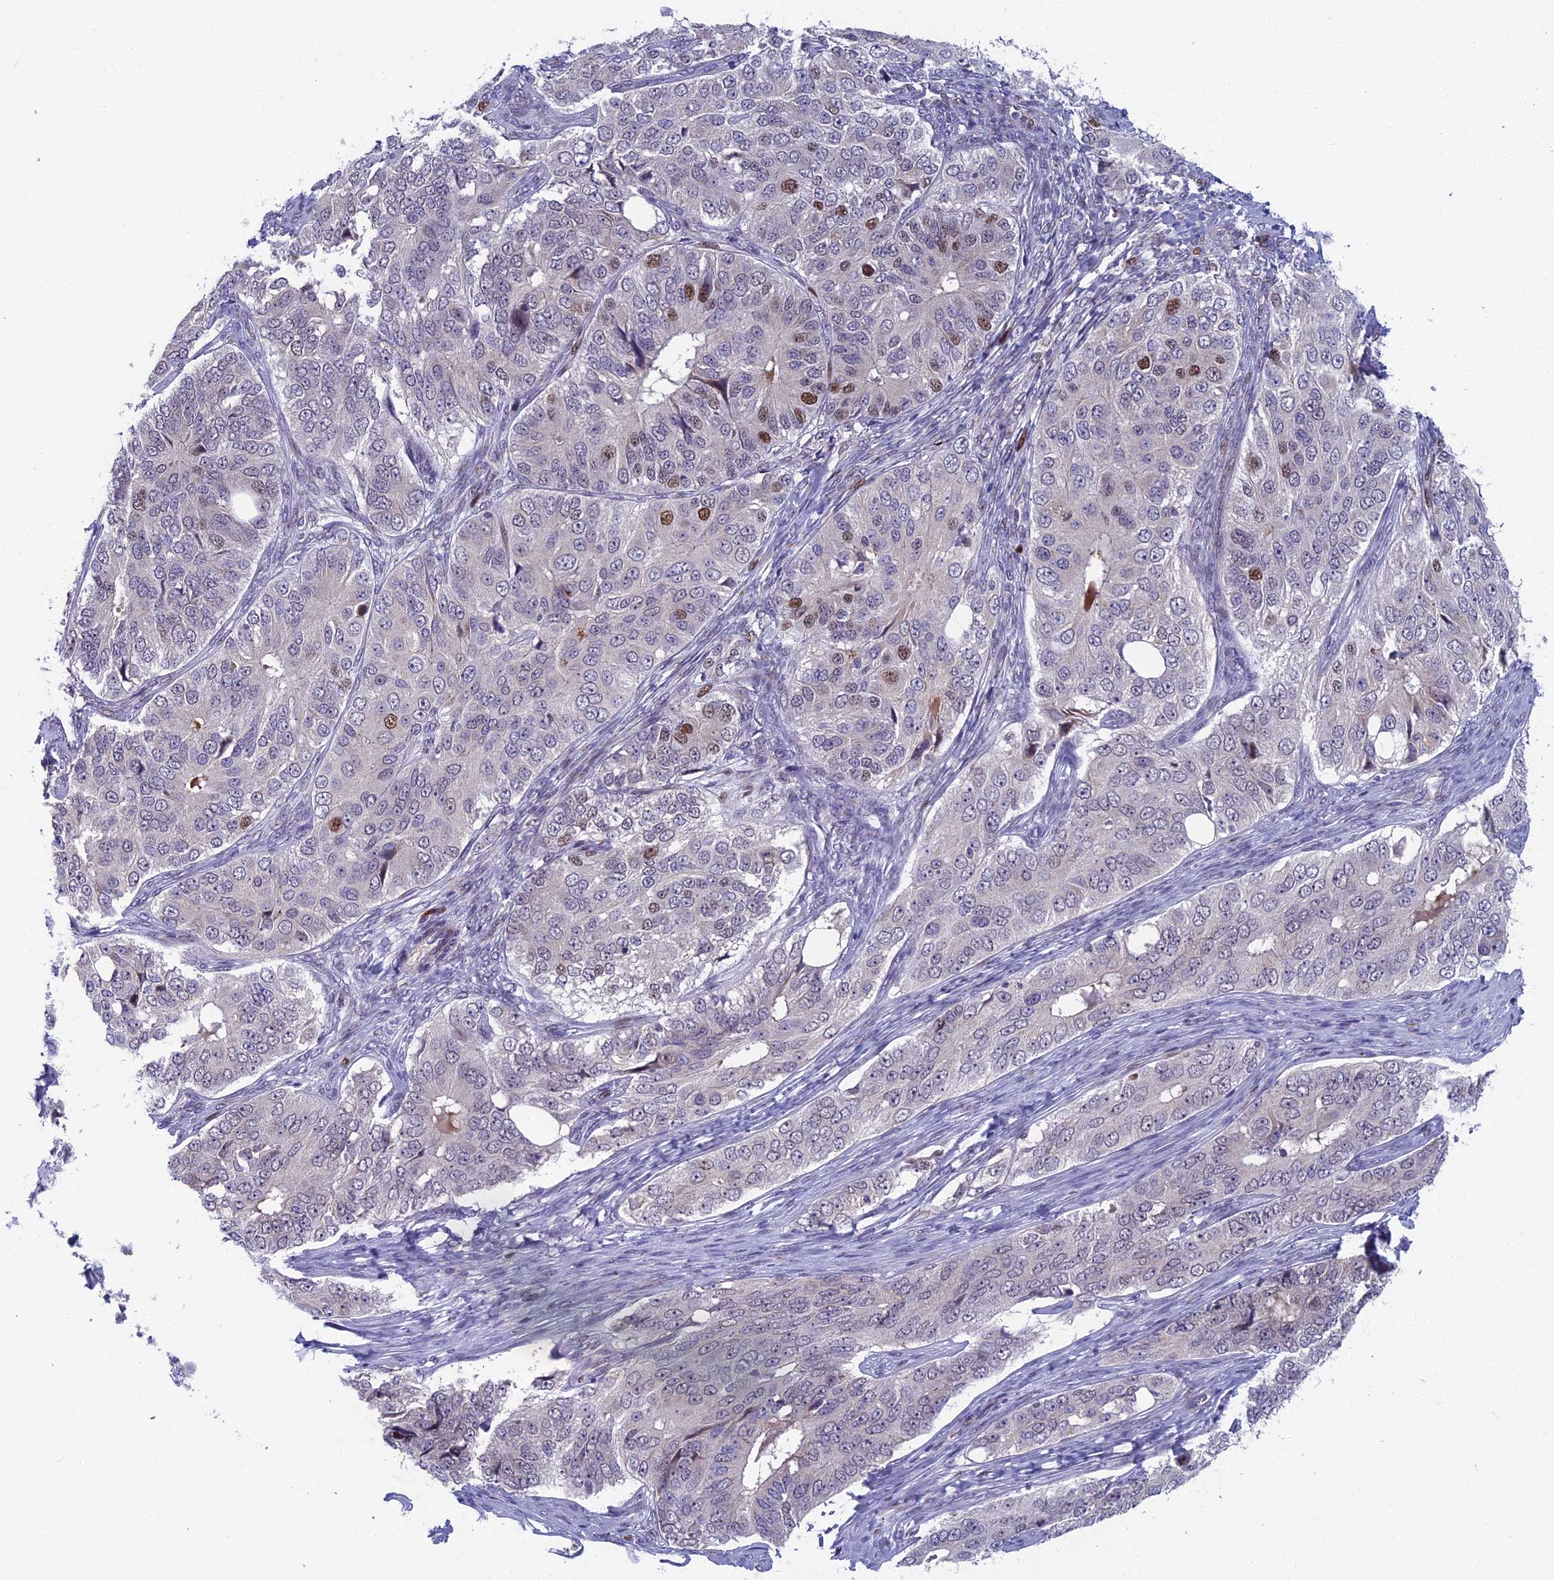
{"staining": {"intensity": "moderate", "quantity": "<25%", "location": "nuclear"}, "tissue": "ovarian cancer", "cell_type": "Tumor cells", "image_type": "cancer", "snomed": [{"axis": "morphology", "description": "Carcinoma, endometroid"}, {"axis": "topography", "description": "Ovary"}], "caption": "Ovarian cancer stained with a brown dye reveals moderate nuclear positive expression in approximately <25% of tumor cells.", "gene": "LIG1", "patient": {"sex": "female", "age": 51}}